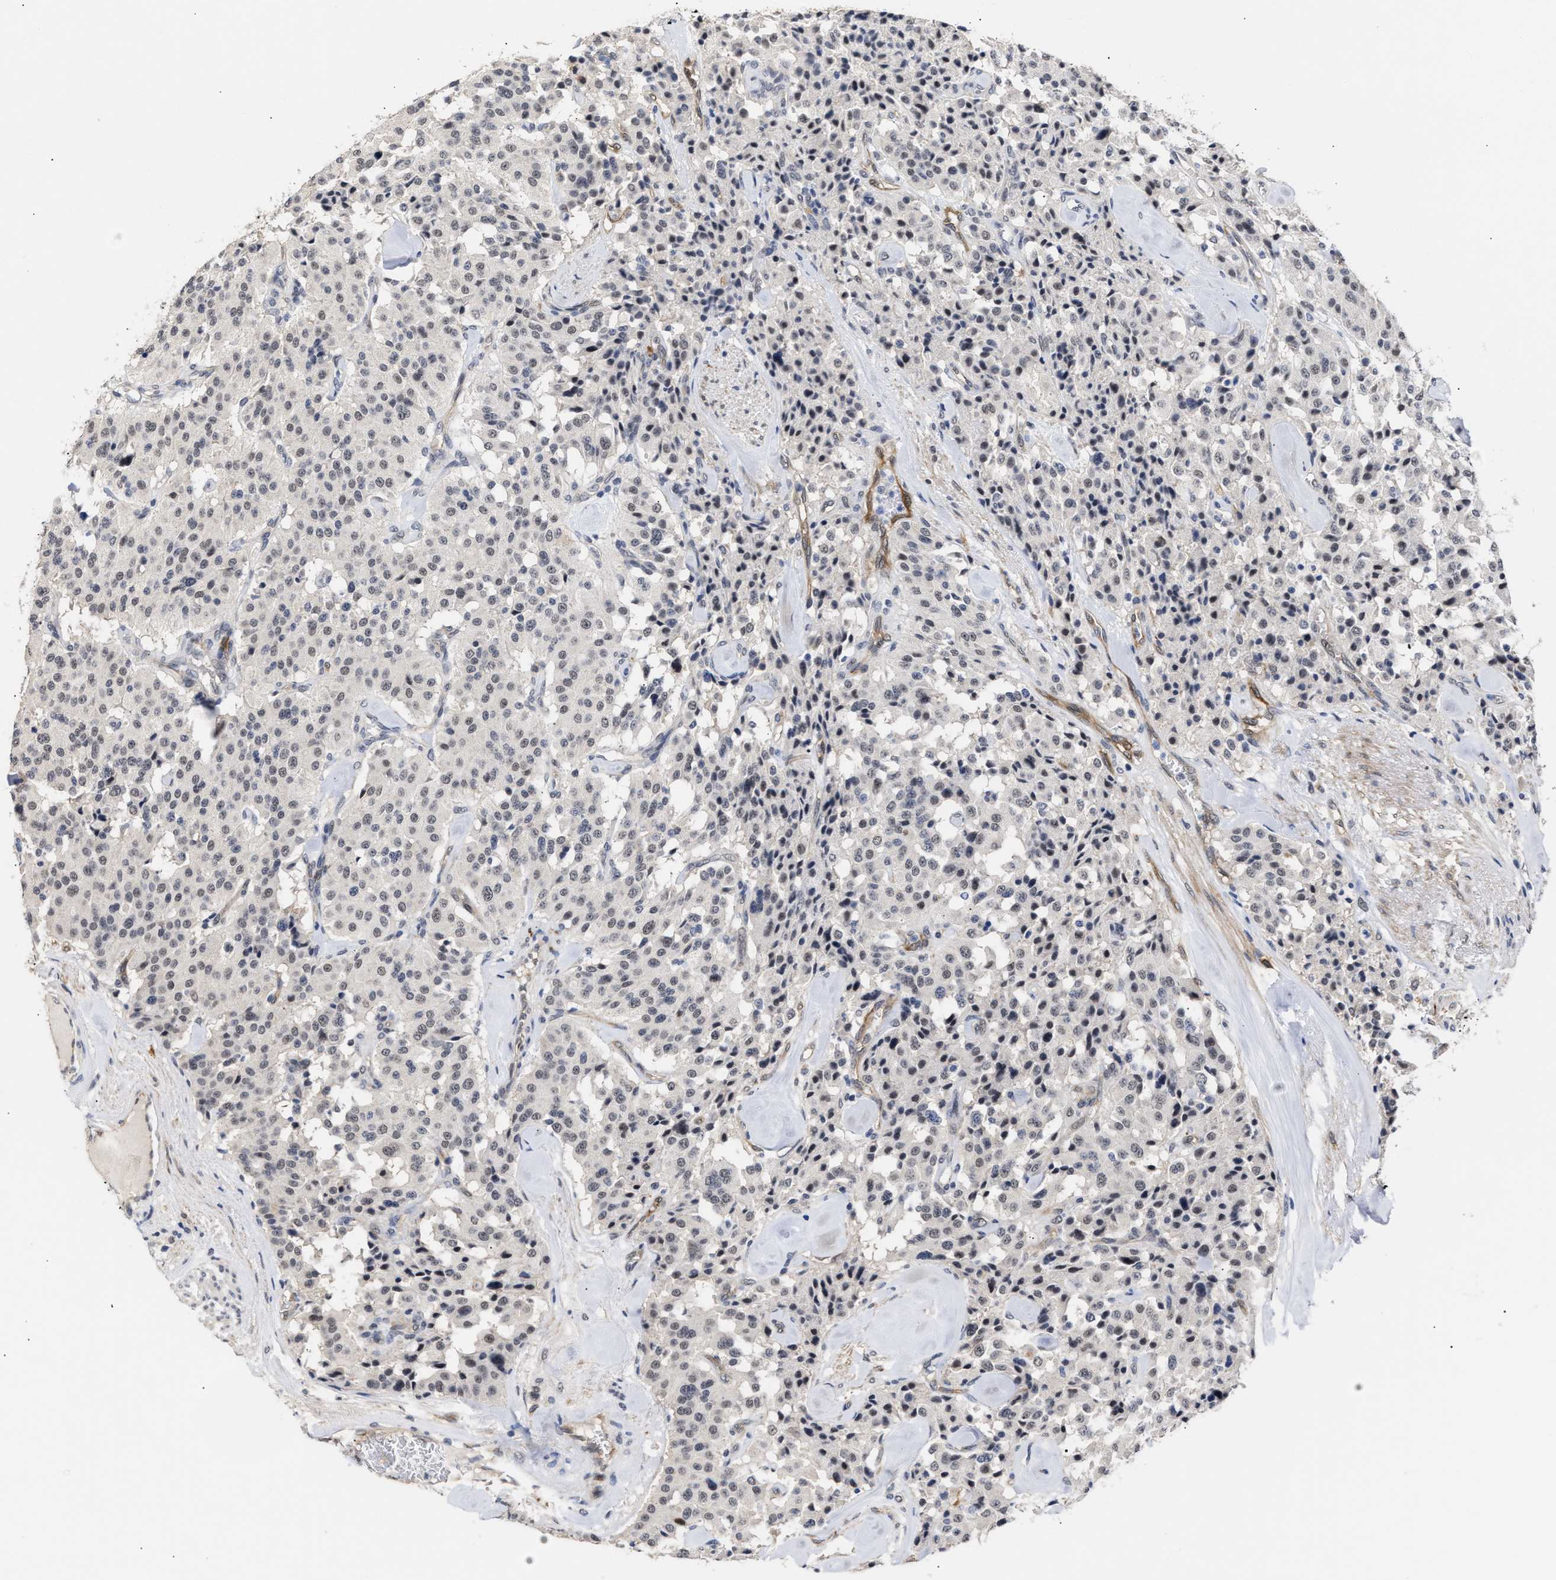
{"staining": {"intensity": "weak", "quantity": "<25%", "location": "nuclear"}, "tissue": "carcinoid", "cell_type": "Tumor cells", "image_type": "cancer", "snomed": [{"axis": "morphology", "description": "Carcinoid, malignant, NOS"}, {"axis": "topography", "description": "Lung"}], "caption": "IHC of human carcinoid (malignant) demonstrates no expression in tumor cells.", "gene": "AHNAK2", "patient": {"sex": "male", "age": 30}}